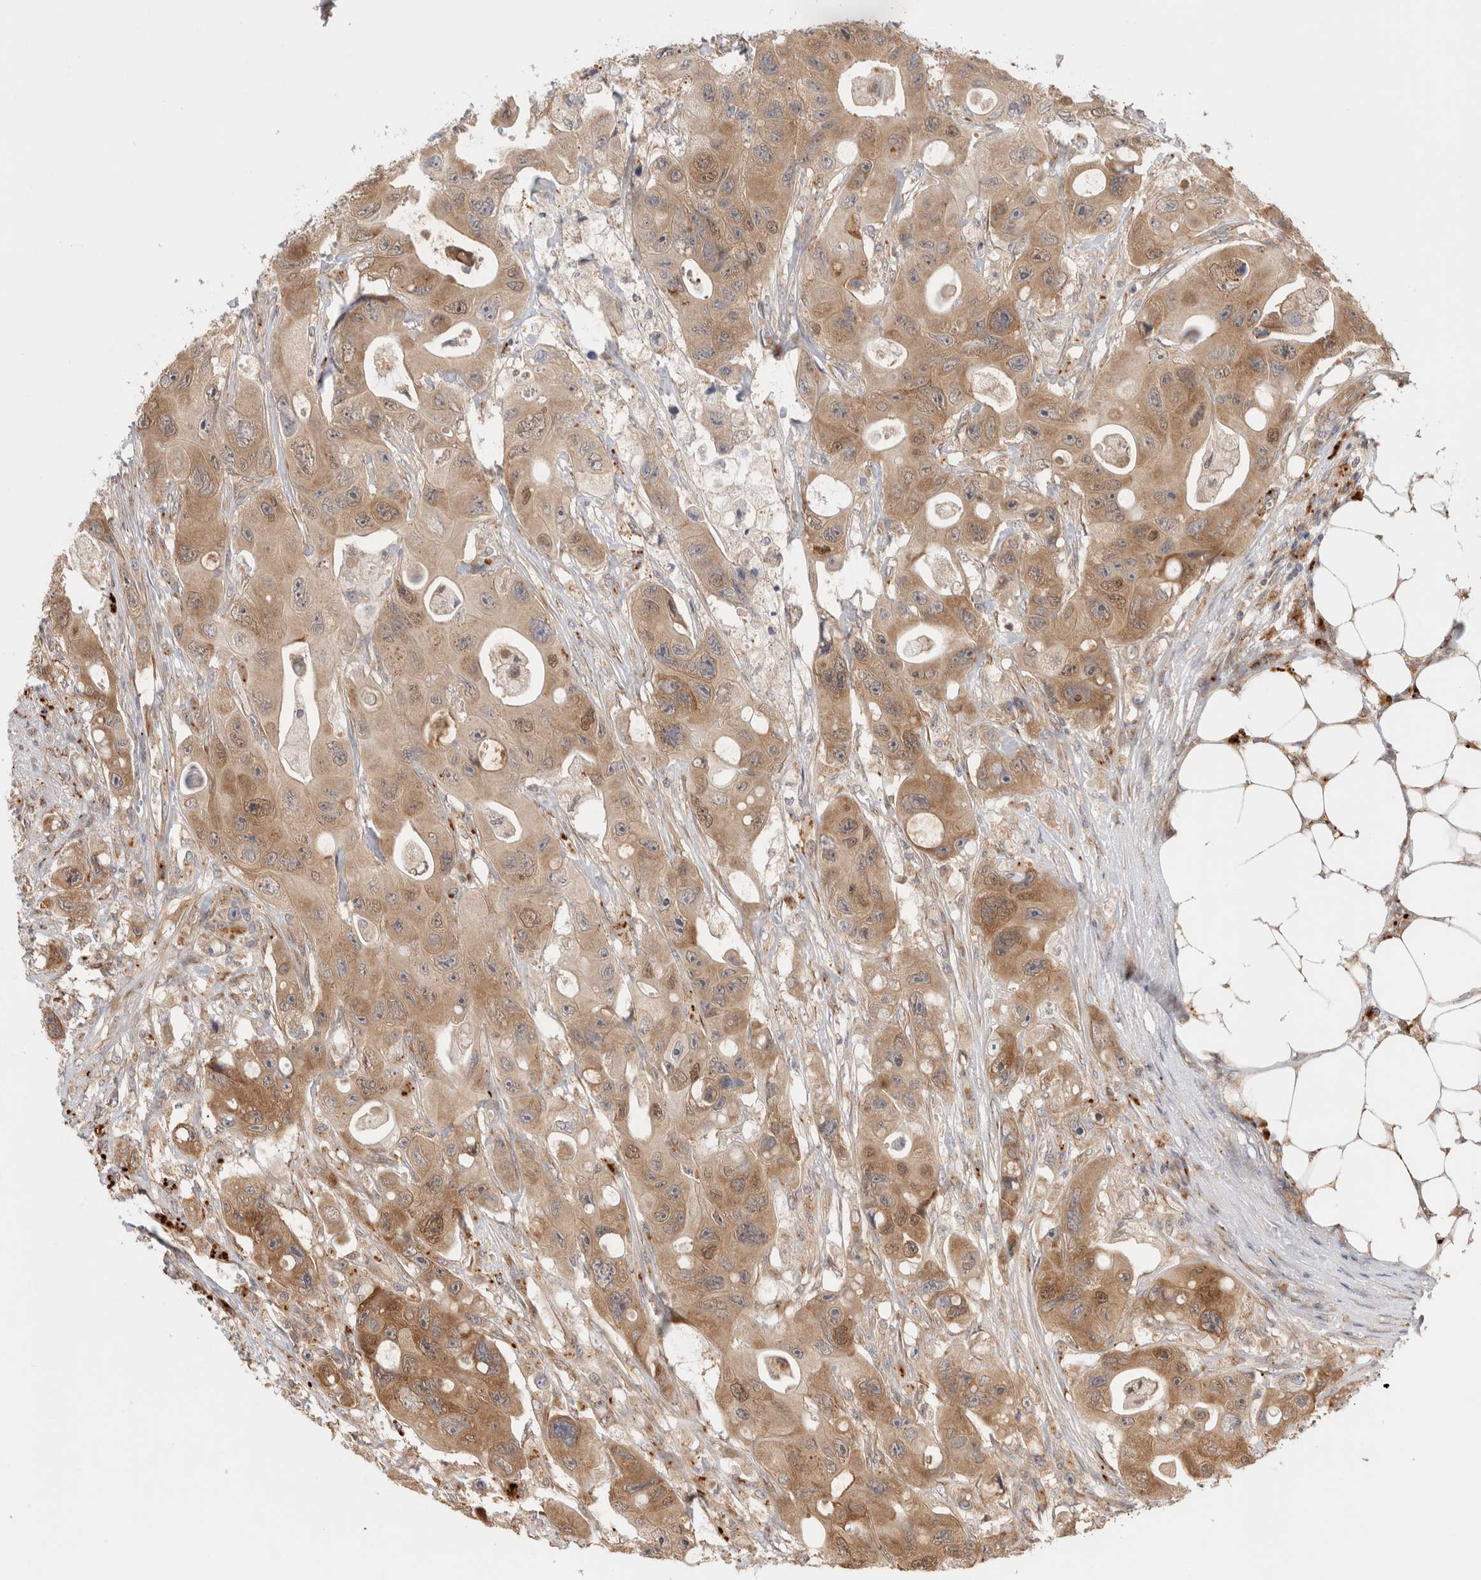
{"staining": {"intensity": "weak", "quantity": ">75%", "location": "cytoplasmic/membranous,nuclear"}, "tissue": "colorectal cancer", "cell_type": "Tumor cells", "image_type": "cancer", "snomed": [{"axis": "morphology", "description": "Adenocarcinoma, NOS"}, {"axis": "topography", "description": "Colon"}], "caption": "Colorectal cancer stained with immunohistochemistry (IHC) displays weak cytoplasmic/membranous and nuclear staining in approximately >75% of tumor cells.", "gene": "ACTL9", "patient": {"sex": "female", "age": 46}}